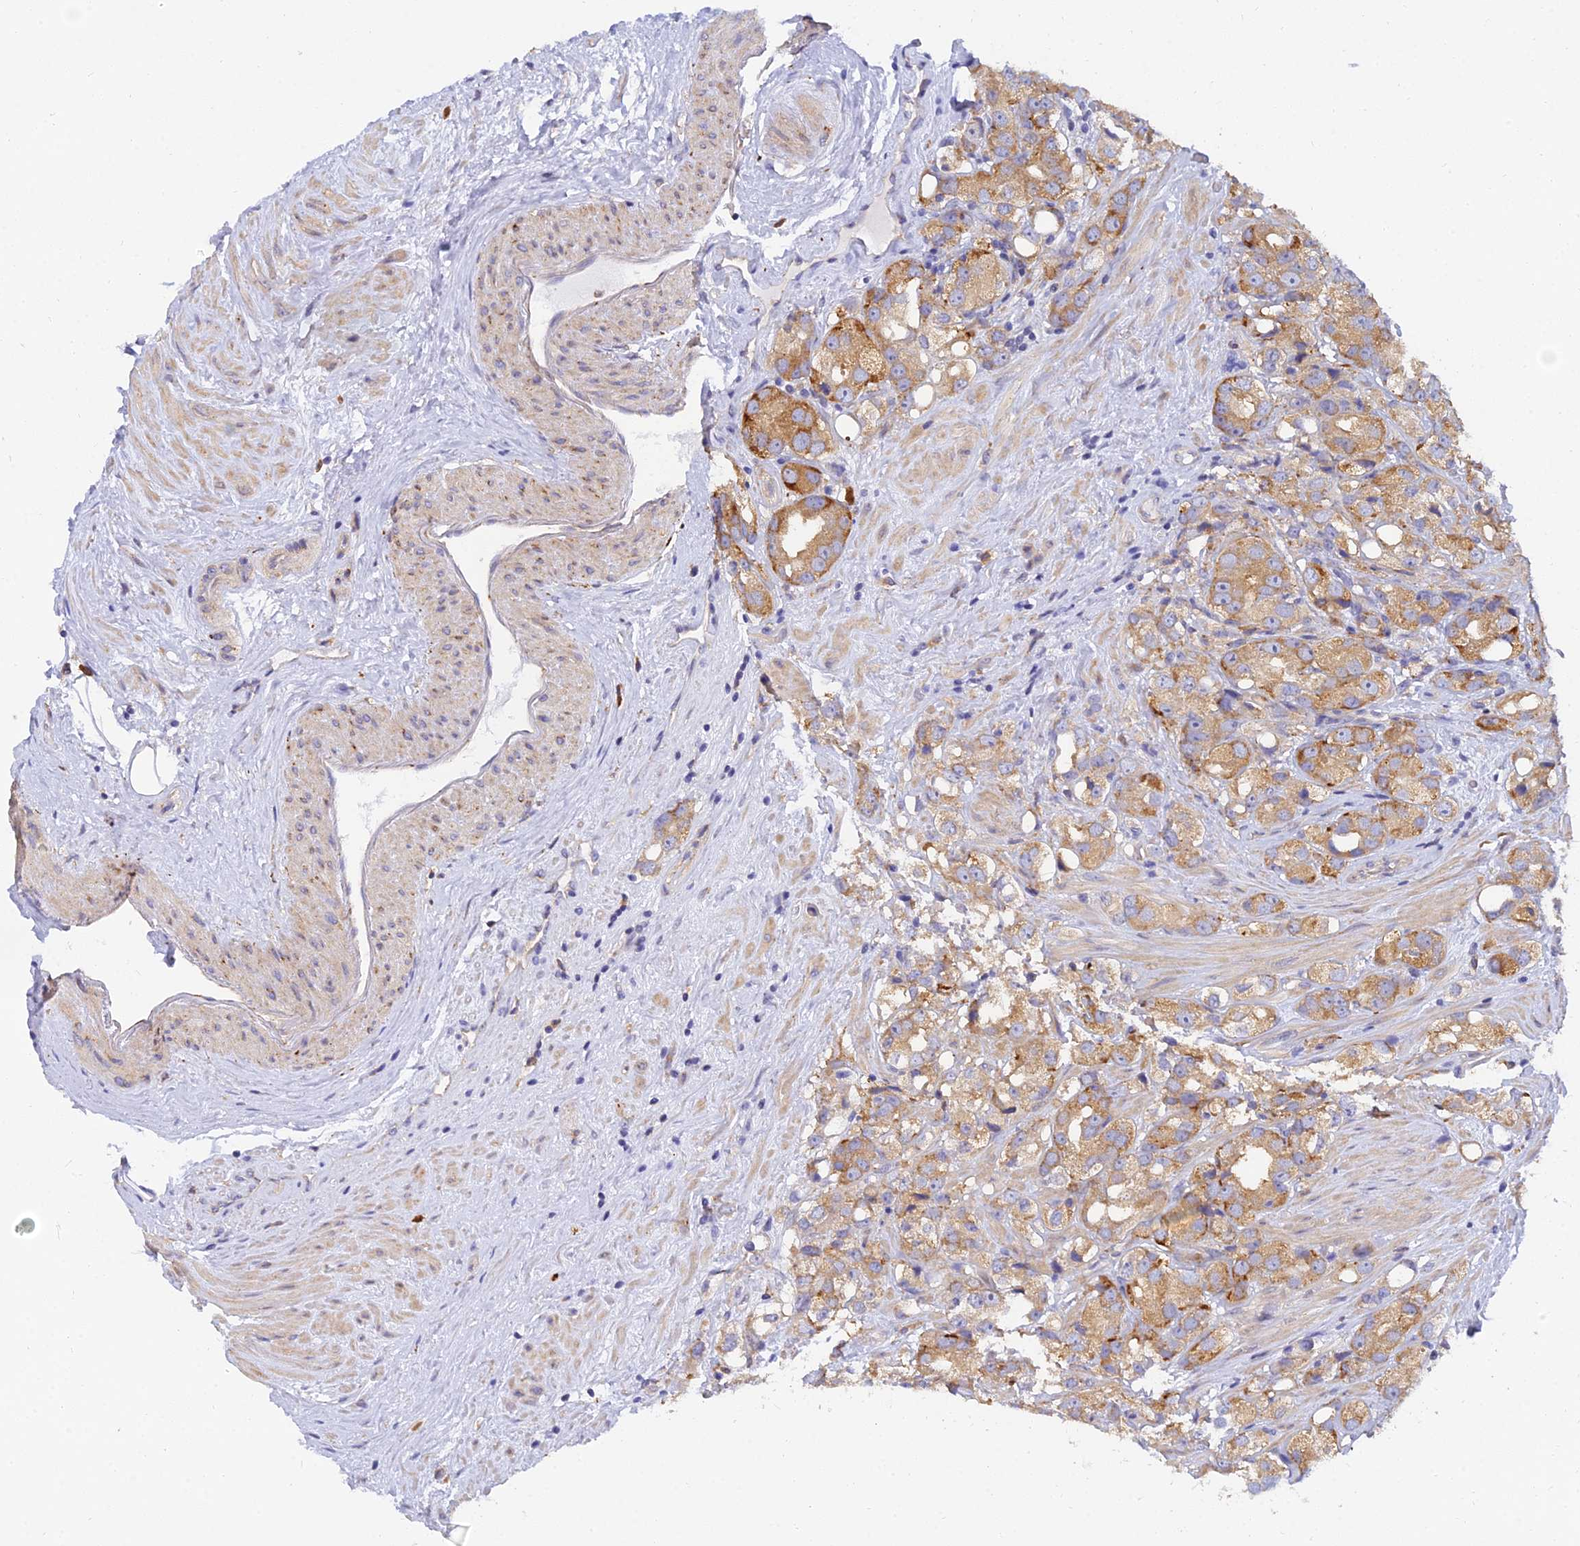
{"staining": {"intensity": "moderate", "quantity": ">75%", "location": "cytoplasmic/membranous"}, "tissue": "prostate cancer", "cell_type": "Tumor cells", "image_type": "cancer", "snomed": [{"axis": "morphology", "description": "Adenocarcinoma, NOS"}, {"axis": "topography", "description": "Prostate"}], "caption": "Protein staining shows moderate cytoplasmic/membranous staining in about >75% of tumor cells in adenocarcinoma (prostate).", "gene": "ARL8B", "patient": {"sex": "male", "age": 79}}